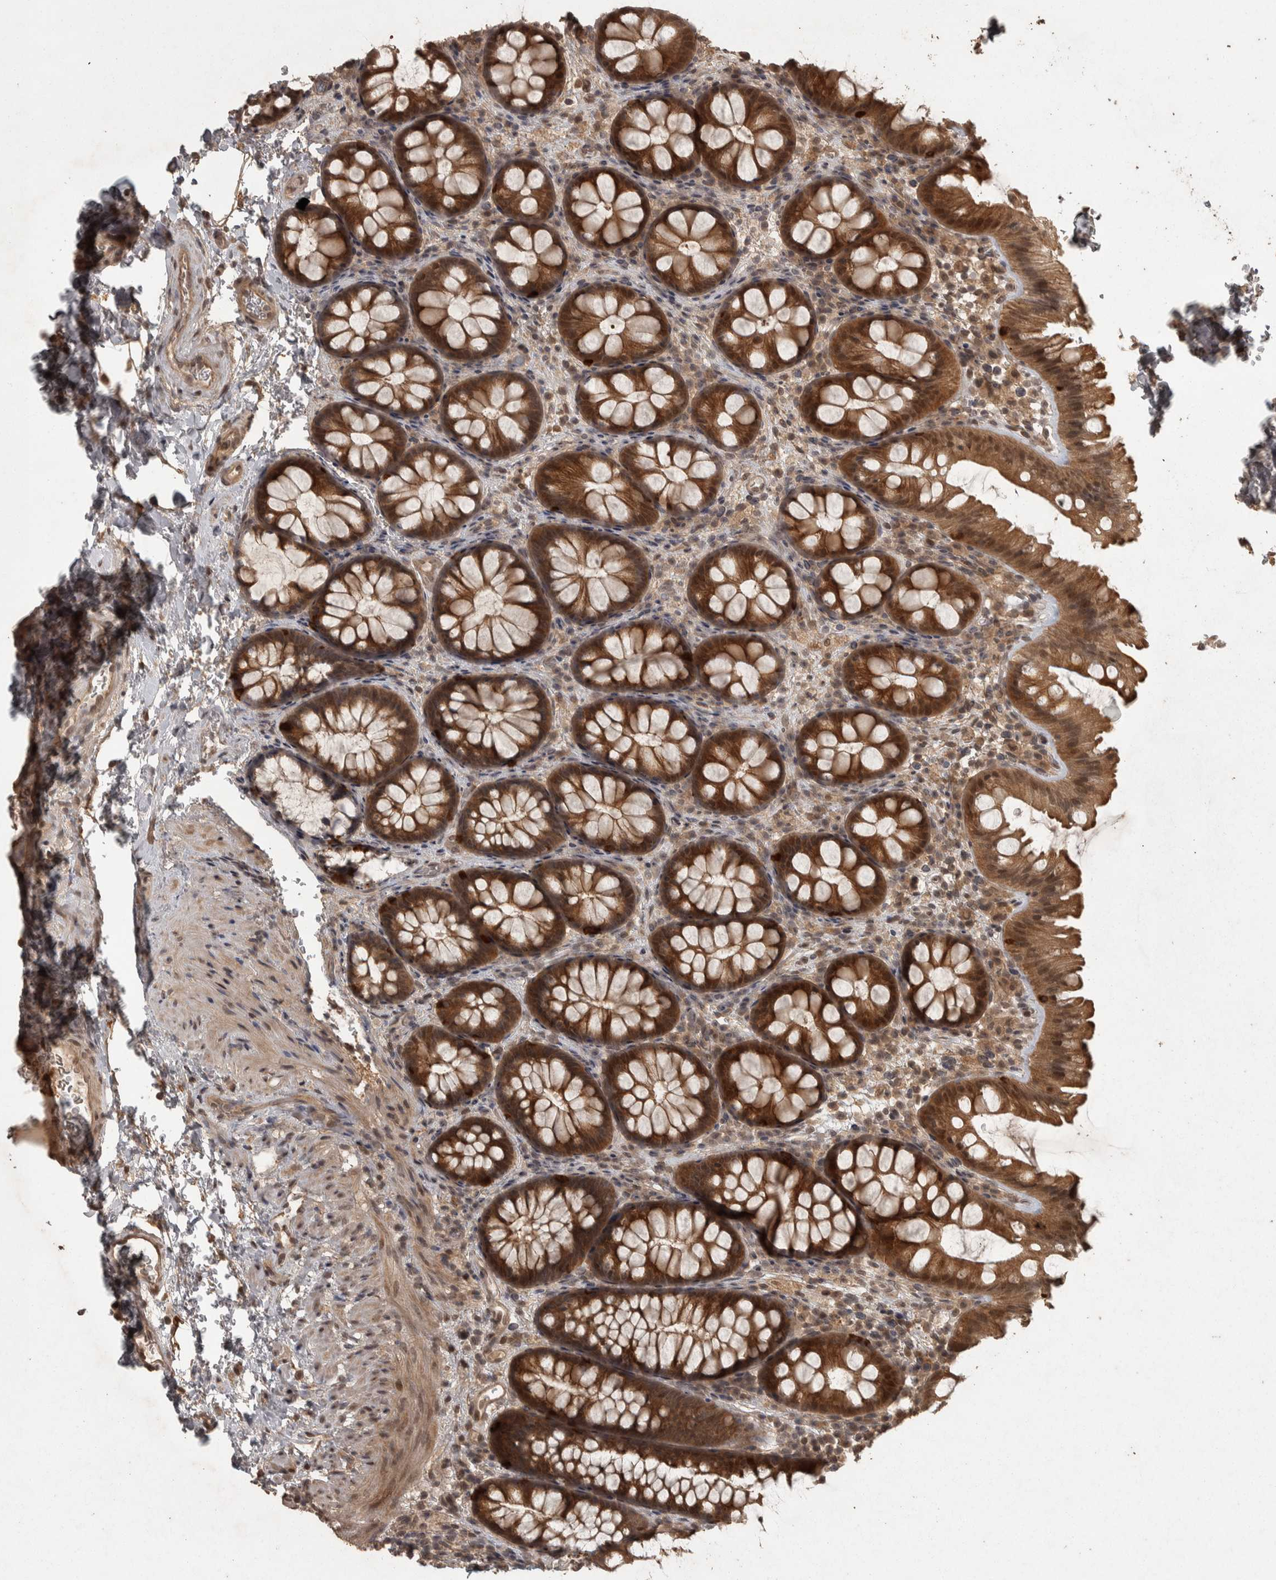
{"staining": {"intensity": "moderate", "quantity": ">75%", "location": "cytoplasmic/membranous"}, "tissue": "colon", "cell_type": "Endothelial cells", "image_type": "normal", "snomed": [{"axis": "morphology", "description": "Normal tissue, NOS"}, {"axis": "topography", "description": "Colon"}], "caption": "Colon stained with immunohistochemistry (IHC) exhibits moderate cytoplasmic/membranous expression in approximately >75% of endothelial cells. (Brightfield microscopy of DAB IHC at high magnification).", "gene": "ACO1", "patient": {"sex": "female", "age": 62}}